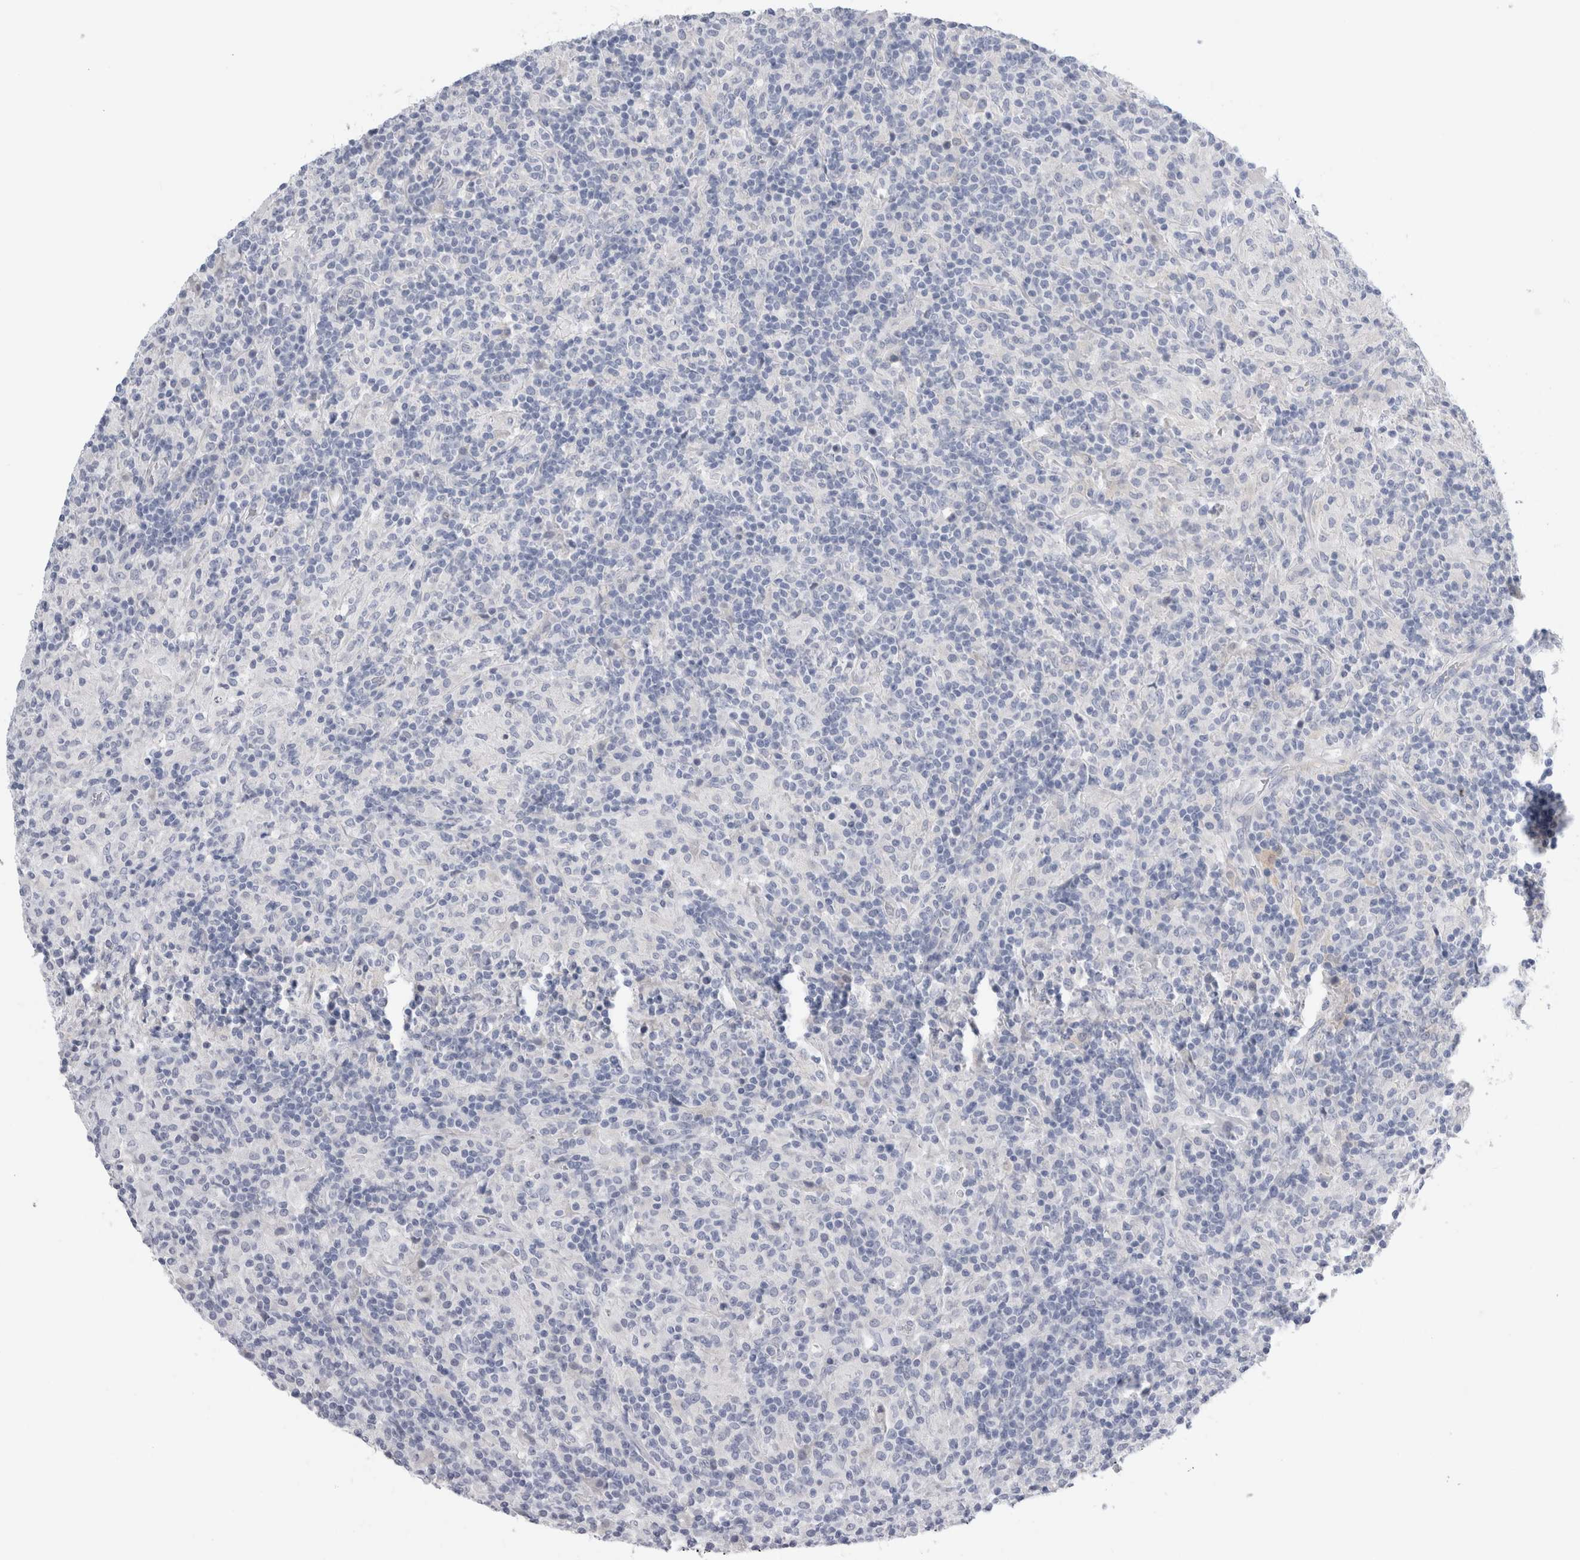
{"staining": {"intensity": "negative", "quantity": "none", "location": "none"}, "tissue": "lymphoma", "cell_type": "Tumor cells", "image_type": "cancer", "snomed": [{"axis": "morphology", "description": "Hodgkin's disease, NOS"}, {"axis": "topography", "description": "Lymph node"}], "caption": "The immunohistochemistry image has no significant staining in tumor cells of lymphoma tissue.", "gene": "SLC20A2", "patient": {"sex": "male", "age": 70}}